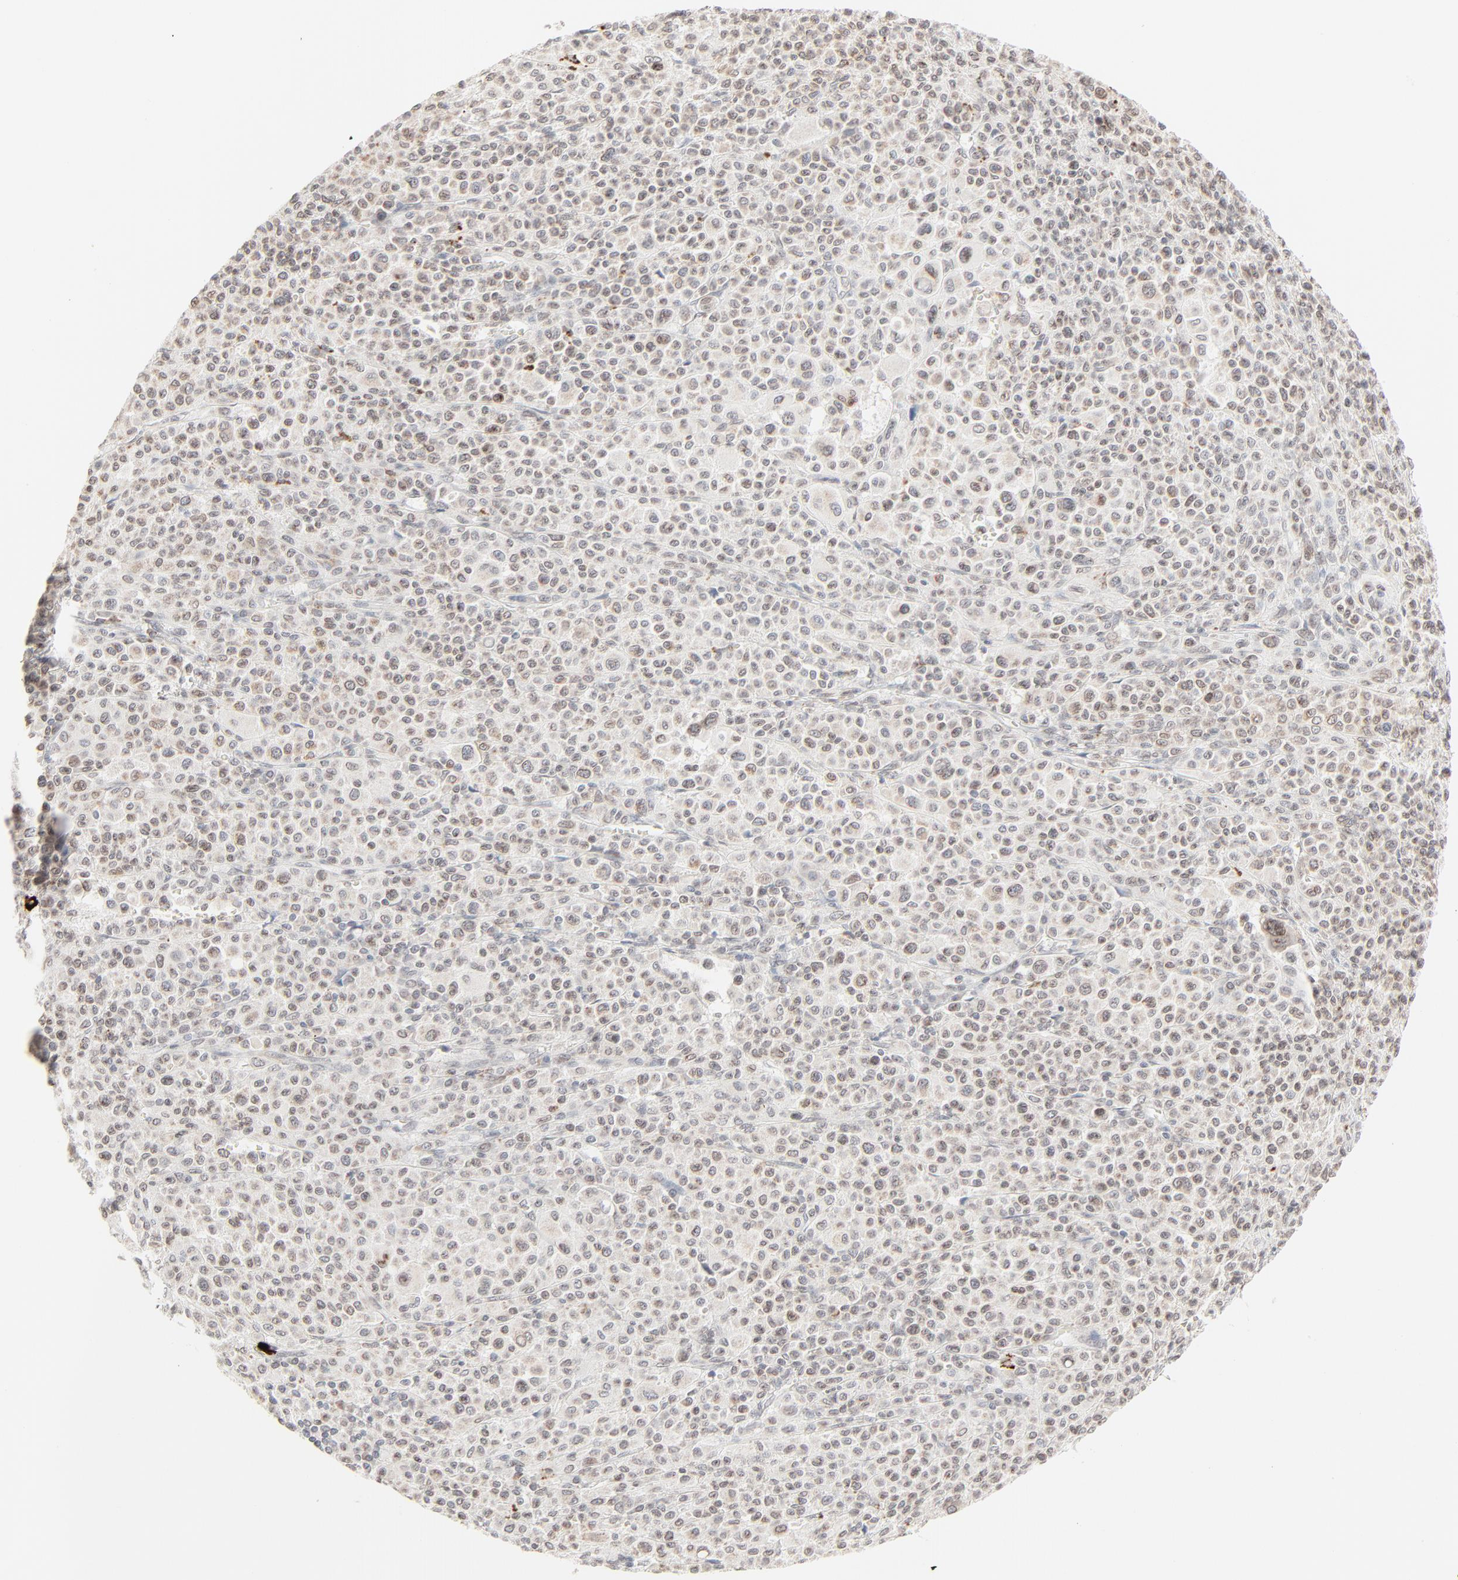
{"staining": {"intensity": "weak", "quantity": "25%-75%", "location": "cytoplasmic/membranous,nuclear"}, "tissue": "melanoma", "cell_type": "Tumor cells", "image_type": "cancer", "snomed": [{"axis": "morphology", "description": "Malignant melanoma, Metastatic site"}, {"axis": "topography", "description": "Skin"}], "caption": "Malignant melanoma (metastatic site) tissue reveals weak cytoplasmic/membranous and nuclear staining in approximately 25%-75% of tumor cells, visualized by immunohistochemistry.", "gene": "MAD1L1", "patient": {"sex": "female", "age": 74}}